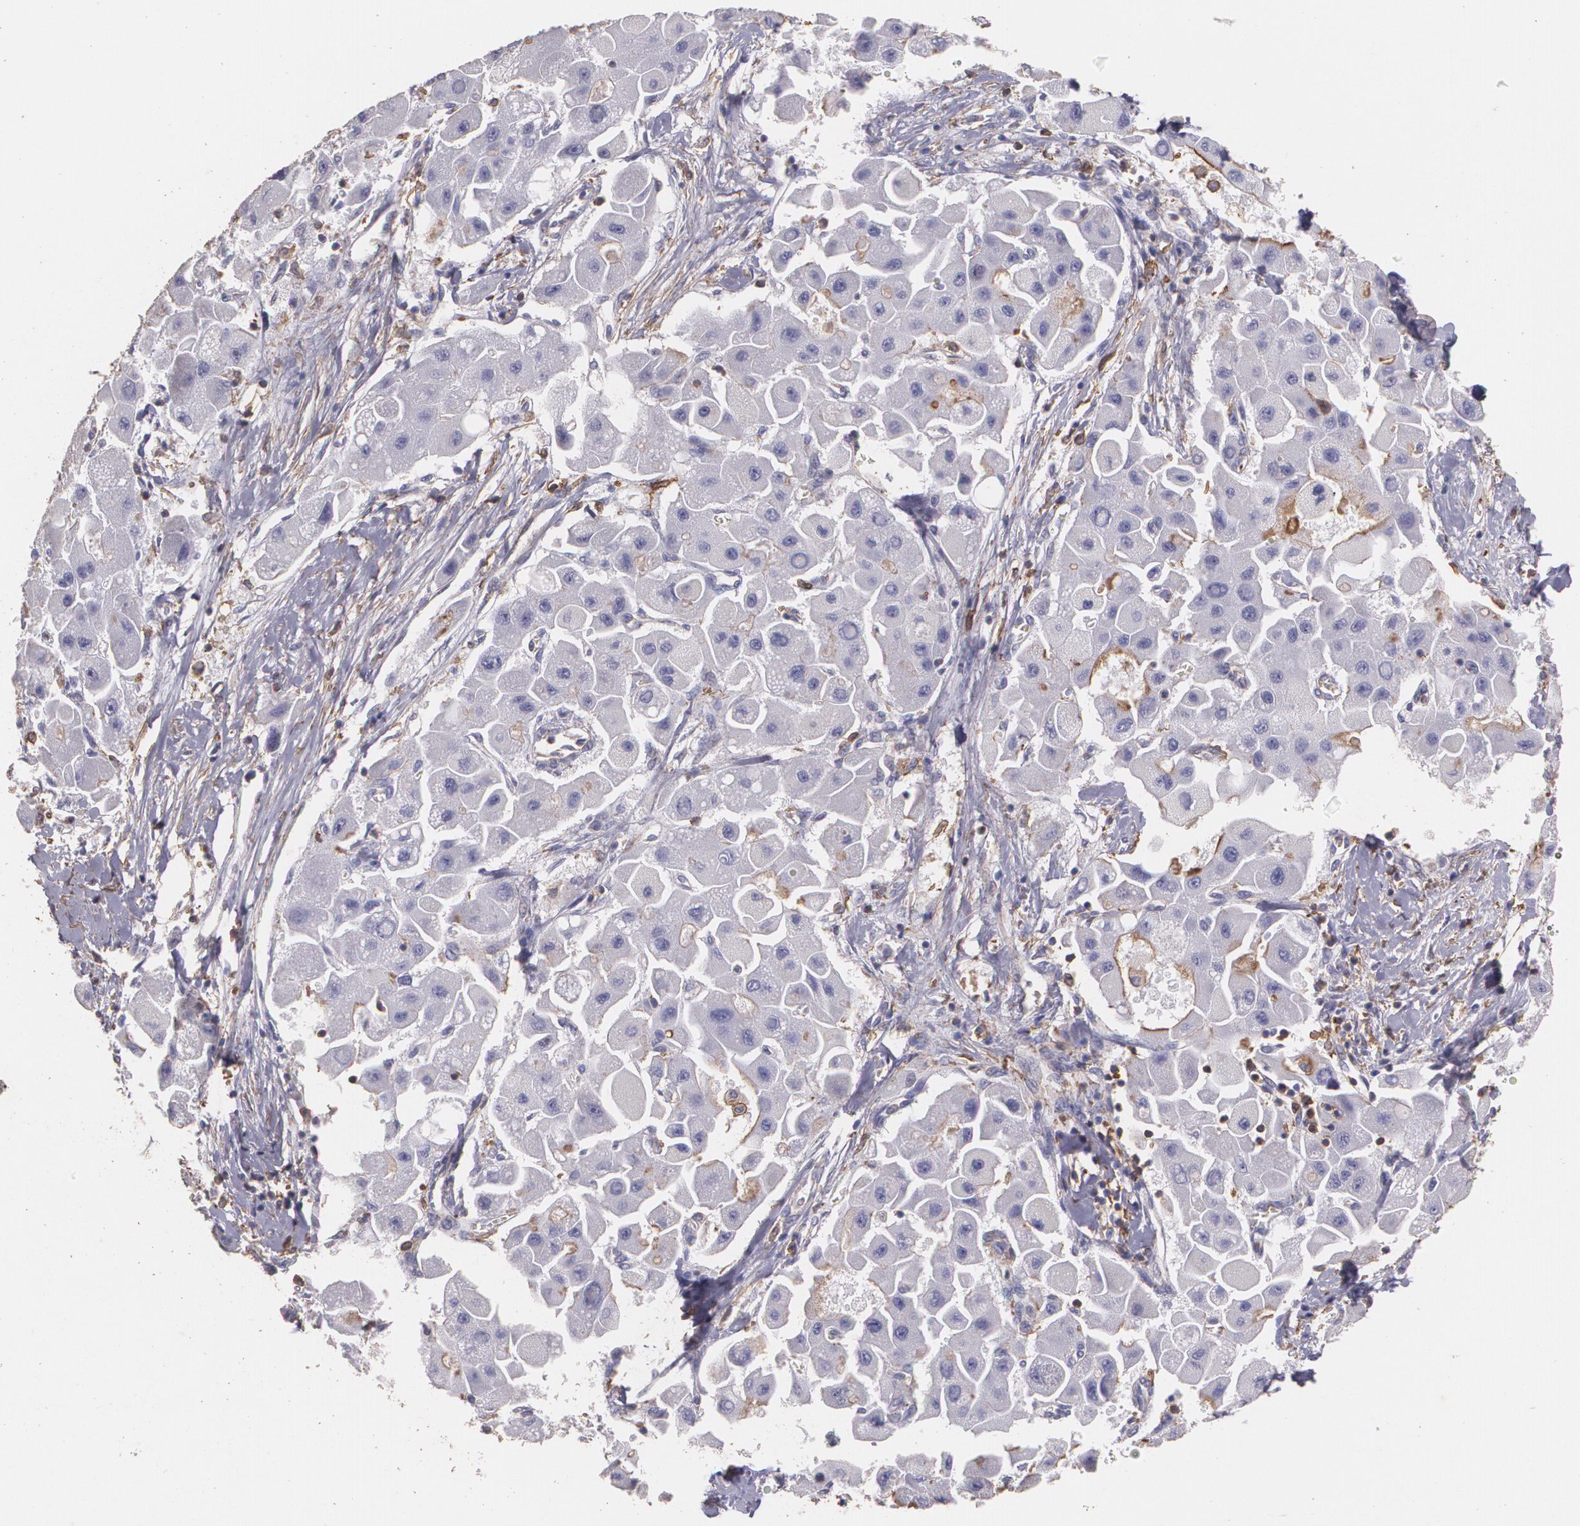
{"staining": {"intensity": "negative", "quantity": "none", "location": "none"}, "tissue": "liver cancer", "cell_type": "Tumor cells", "image_type": "cancer", "snomed": [{"axis": "morphology", "description": "Carcinoma, Hepatocellular, NOS"}, {"axis": "topography", "description": "Liver"}], "caption": "Image shows no significant protein positivity in tumor cells of liver hepatocellular carcinoma.", "gene": "TGFBR1", "patient": {"sex": "male", "age": 24}}